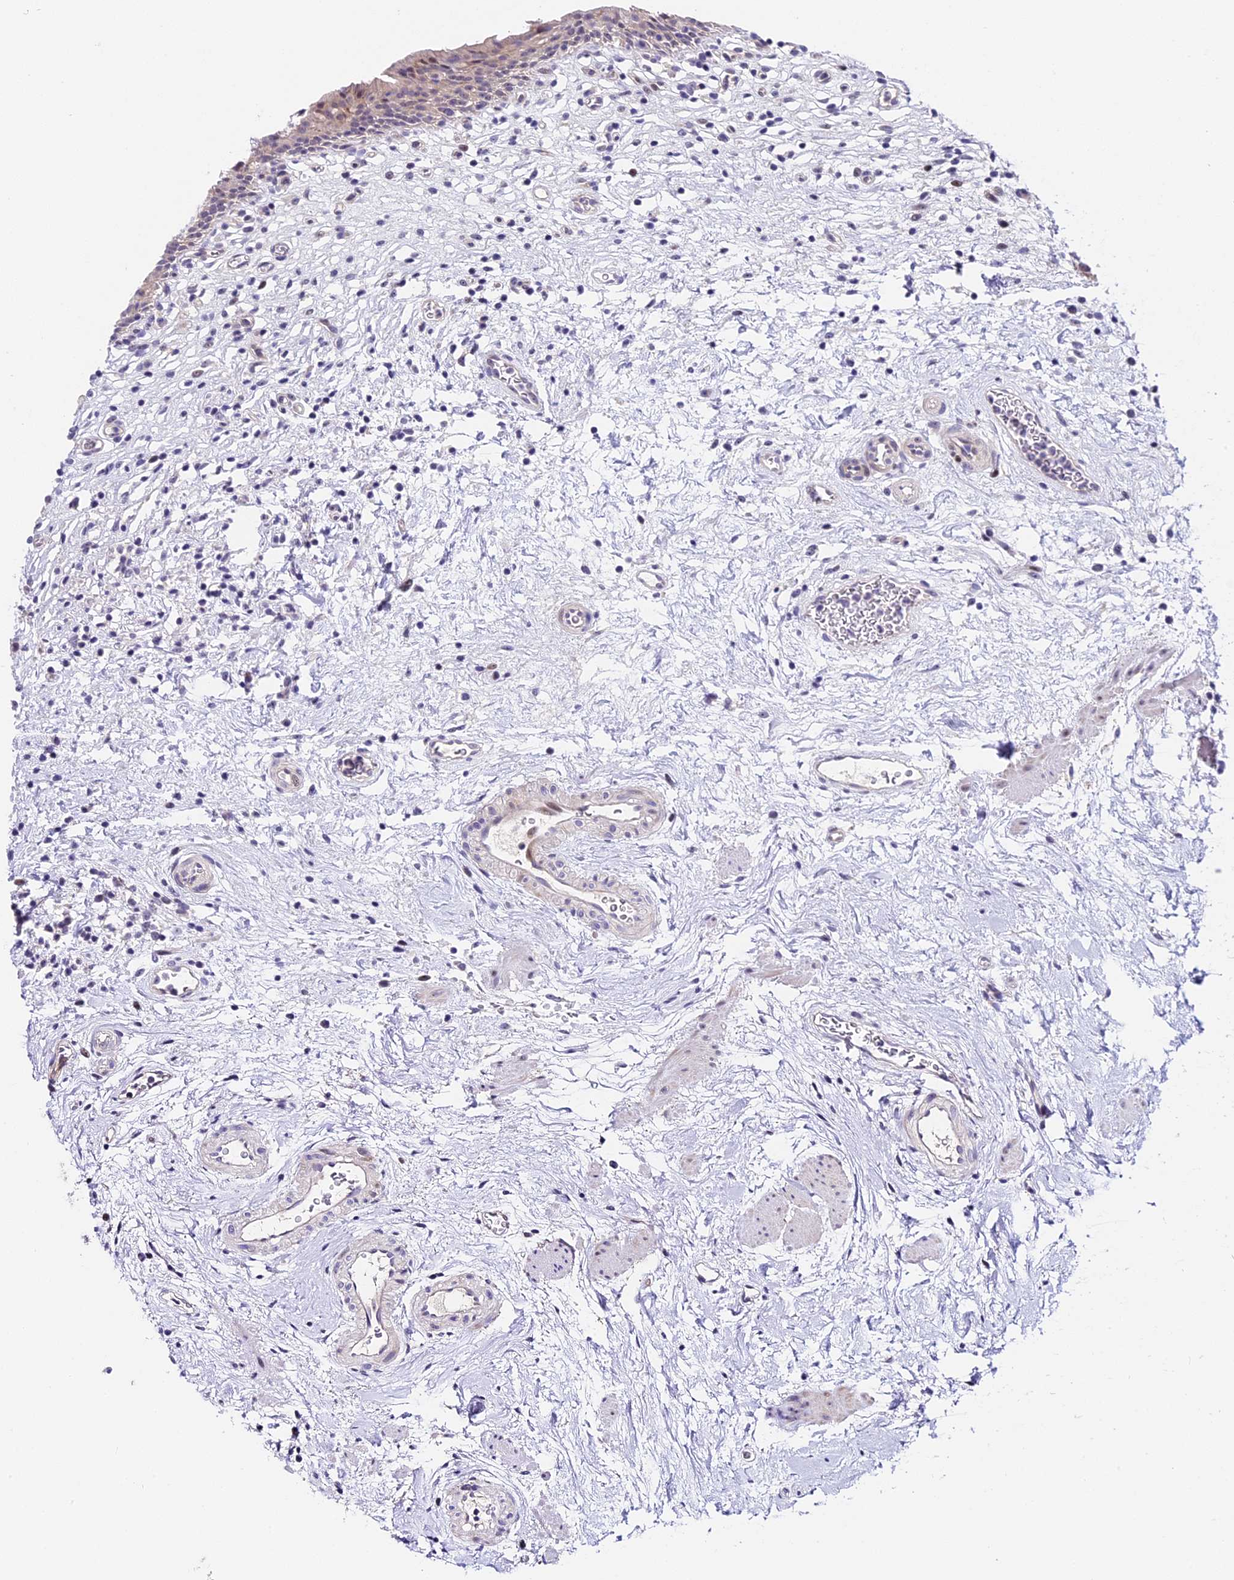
{"staining": {"intensity": "negative", "quantity": "none", "location": "none"}, "tissue": "urinary bladder", "cell_type": "Urothelial cells", "image_type": "normal", "snomed": [{"axis": "morphology", "description": "Normal tissue, NOS"}, {"axis": "morphology", "description": "Inflammation, NOS"}, {"axis": "topography", "description": "Urinary bladder"}], "caption": "This is a image of immunohistochemistry staining of normal urinary bladder, which shows no staining in urothelial cells.", "gene": "MIDN", "patient": {"sex": "male", "age": 63}}